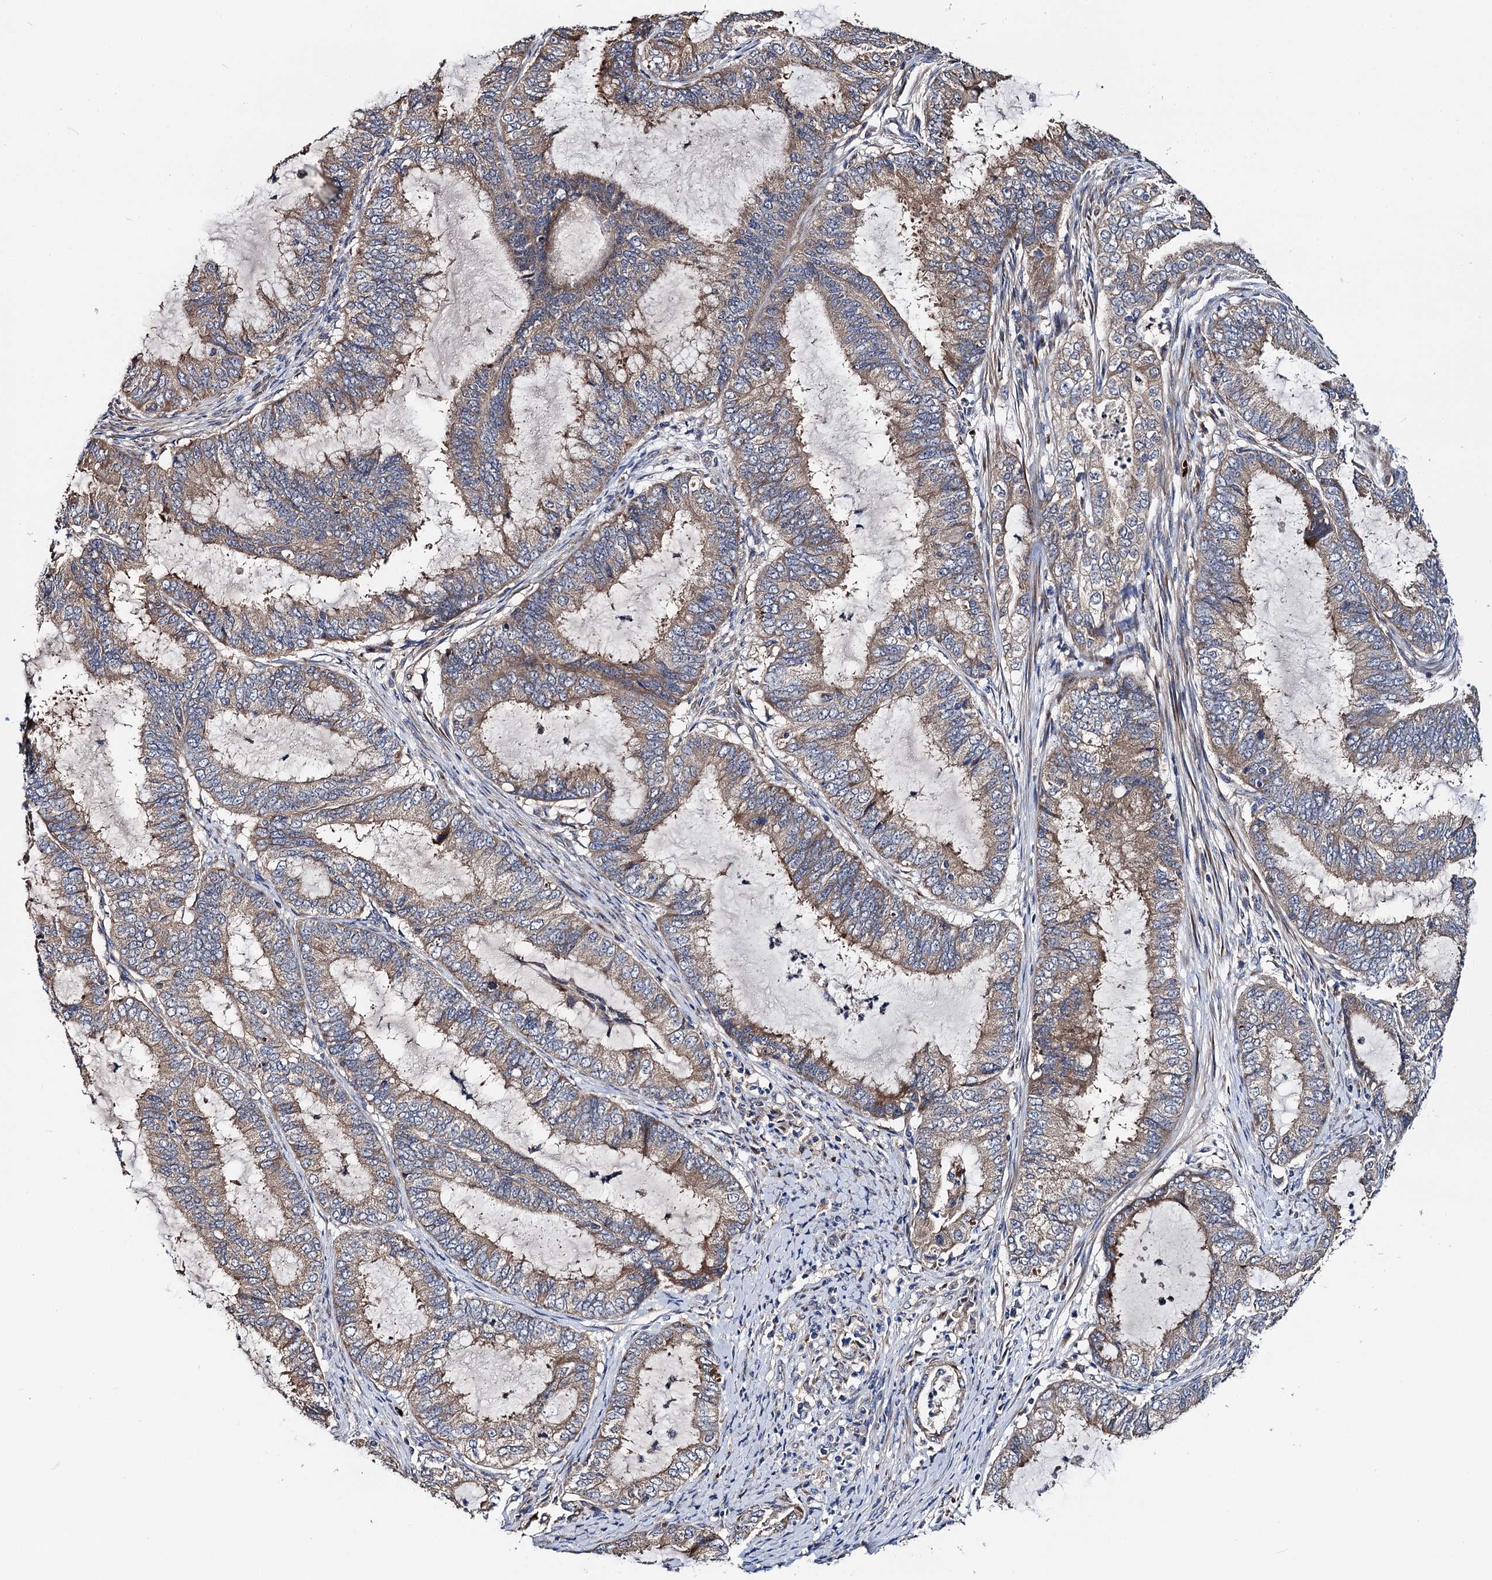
{"staining": {"intensity": "moderate", "quantity": "25%-75%", "location": "cytoplasmic/membranous"}, "tissue": "endometrial cancer", "cell_type": "Tumor cells", "image_type": "cancer", "snomed": [{"axis": "morphology", "description": "Adenocarcinoma, NOS"}, {"axis": "topography", "description": "Endometrium"}], "caption": "A brown stain highlights moderate cytoplasmic/membranous positivity of a protein in endometrial adenocarcinoma tumor cells. (Stains: DAB (3,3'-diaminobenzidine) in brown, nuclei in blue, Microscopy: brightfield microscopy at high magnification).", "gene": "TRMT112", "patient": {"sex": "female", "age": 51}}